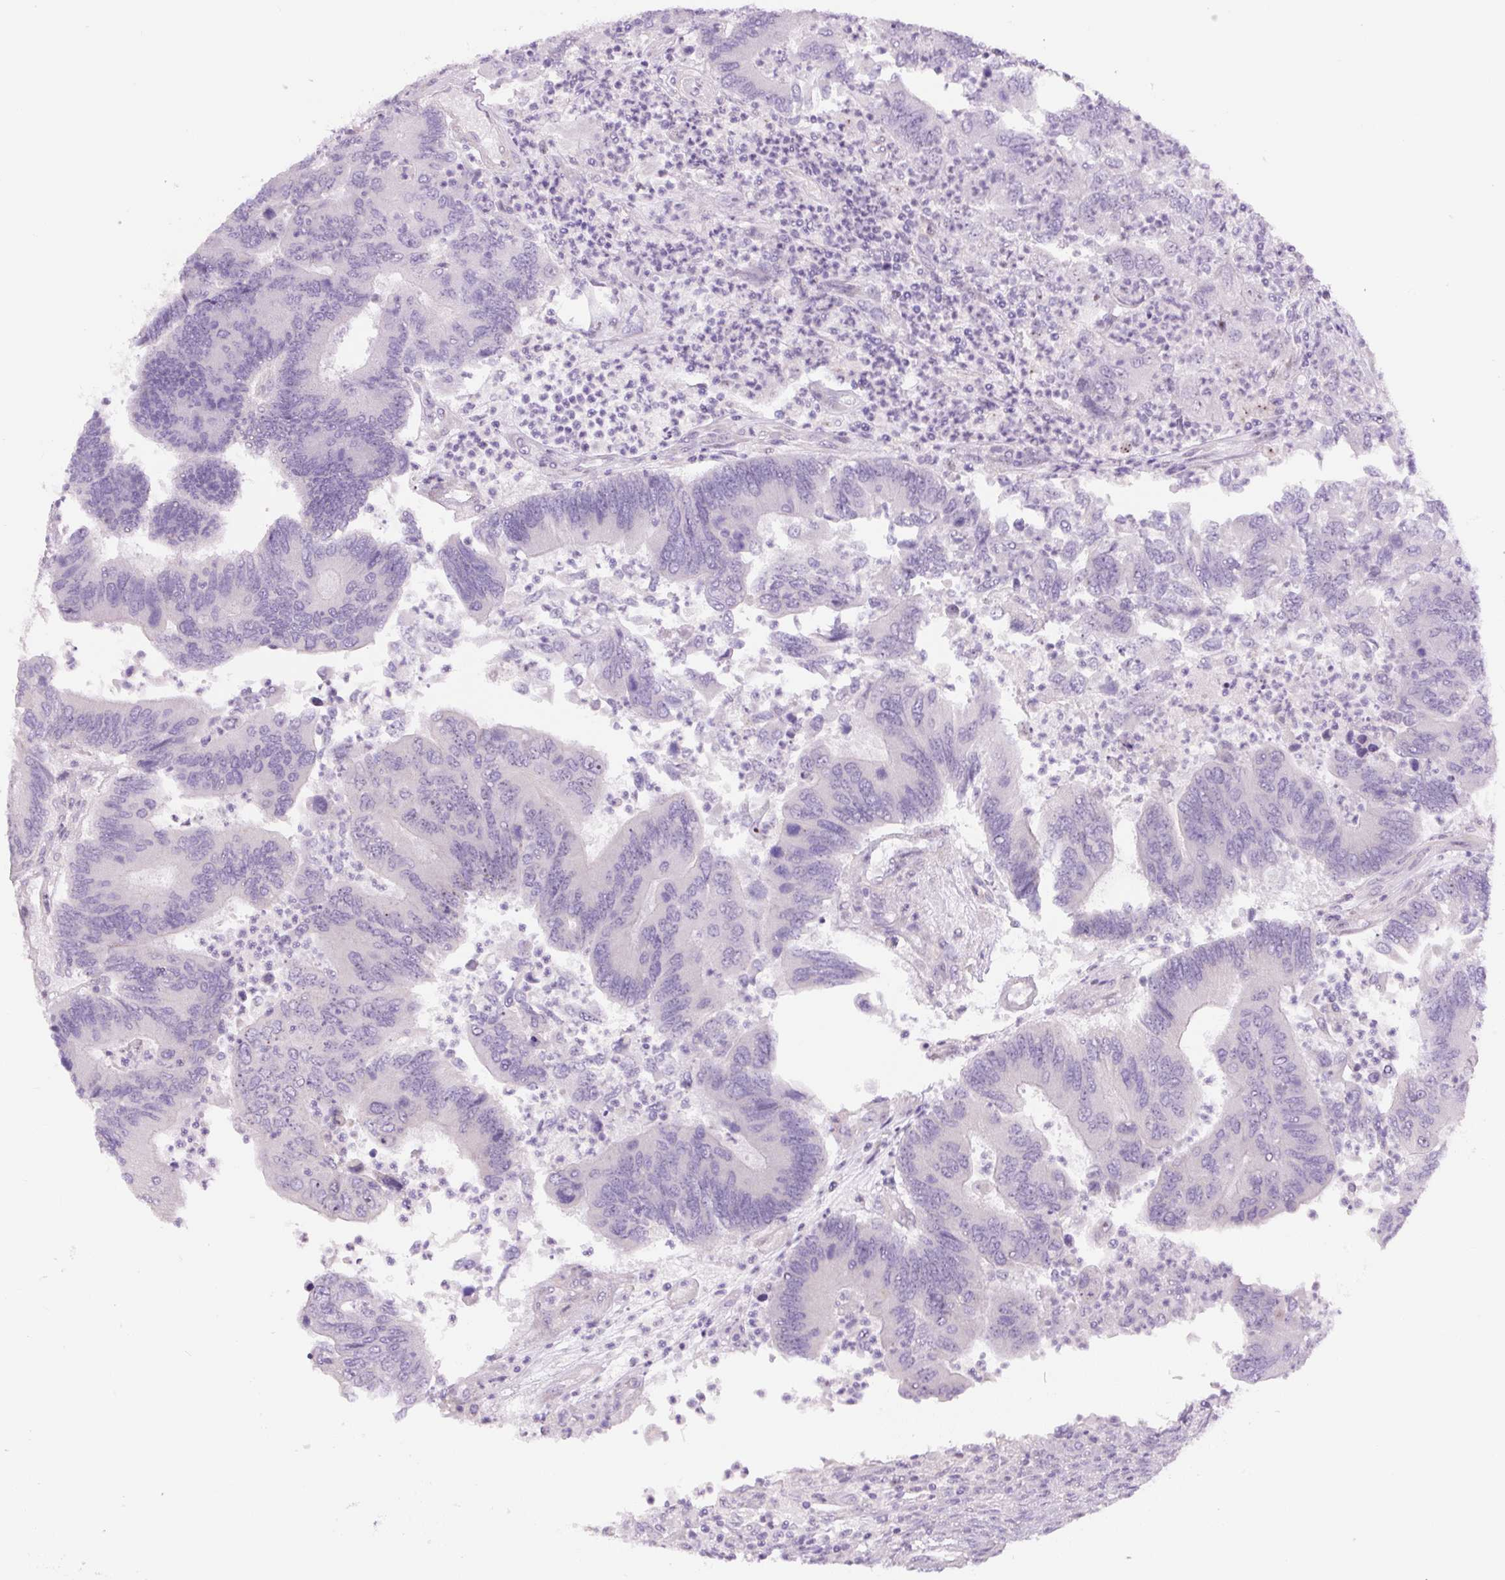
{"staining": {"intensity": "negative", "quantity": "none", "location": "none"}, "tissue": "colorectal cancer", "cell_type": "Tumor cells", "image_type": "cancer", "snomed": [{"axis": "morphology", "description": "Adenocarcinoma, NOS"}, {"axis": "topography", "description": "Colon"}], "caption": "Tumor cells show no significant positivity in adenocarcinoma (colorectal). (IHC, brightfield microscopy, high magnification).", "gene": "TMEM151B", "patient": {"sex": "female", "age": 67}}